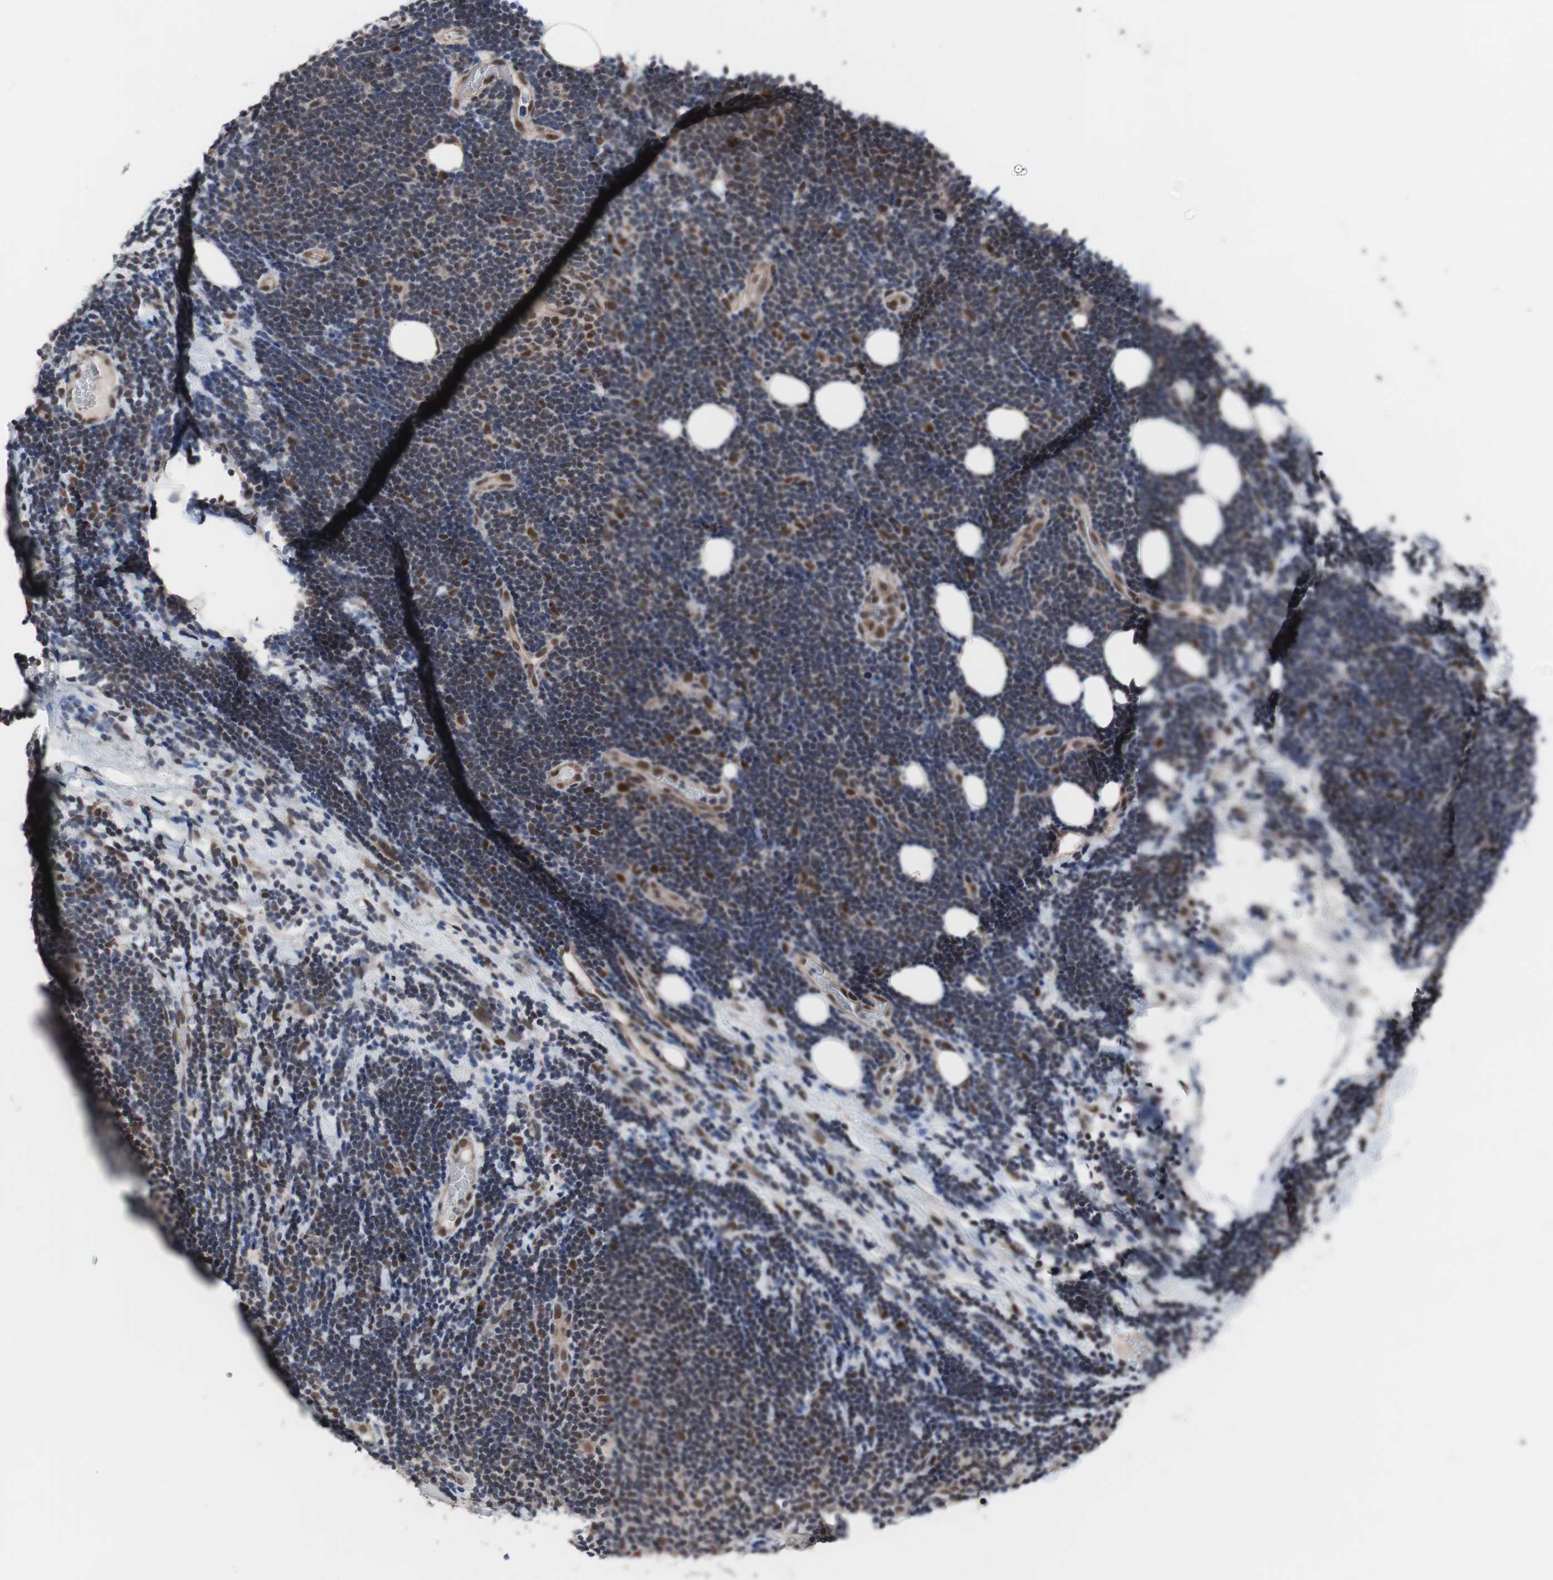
{"staining": {"intensity": "moderate", "quantity": "<25%", "location": "nuclear"}, "tissue": "lymphoma", "cell_type": "Tumor cells", "image_type": "cancer", "snomed": [{"axis": "morphology", "description": "Malignant lymphoma, non-Hodgkin's type, Low grade"}, {"axis": "topography", "description": "Lymph node"}], "caption": "Approximately <25% of tumor cells in lymphoma exhibit moderate nuclear protein expression as visualized by brown immunohistochemical staining.", "gene": "GTF2F2", "patient": {"sex": "male", "age": 83}}